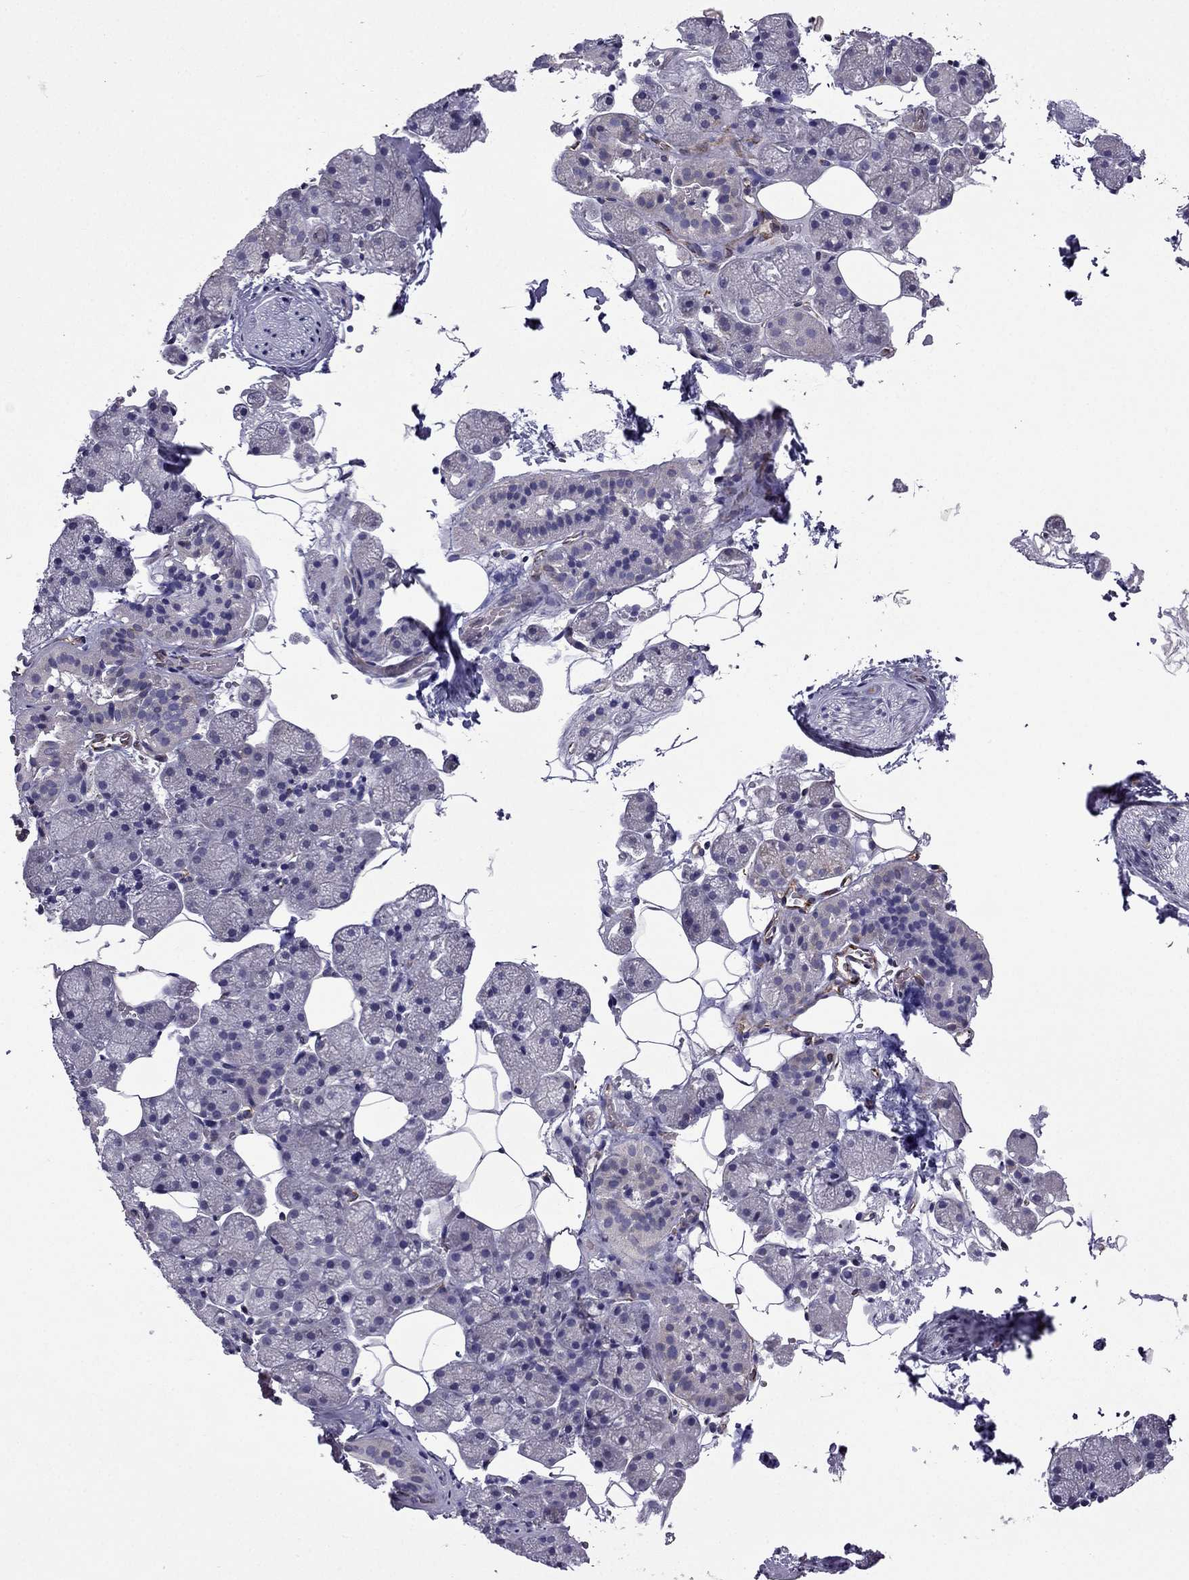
{"staining": {"intensity": "moderate", "quantity": "<25%", "location": "cytoplasmic/membranous"}, "tissue": "salivary gland", "cell_type": "Glandular cells", "image_type": "normal", "snomed": [{"axis": "morphology", "description": "Normal tissue, NOS"}, {"axis": "topography", "description": "Salivary gland"}], "caption": "Normal salivary gland exhibits moderate cytoplasmic/membranous positivity in approximately <25% of glandular cells, visualized by immunohistochemistry.", "gene": "IKBIP", "patient": {"sex": "male", "age": 38}}